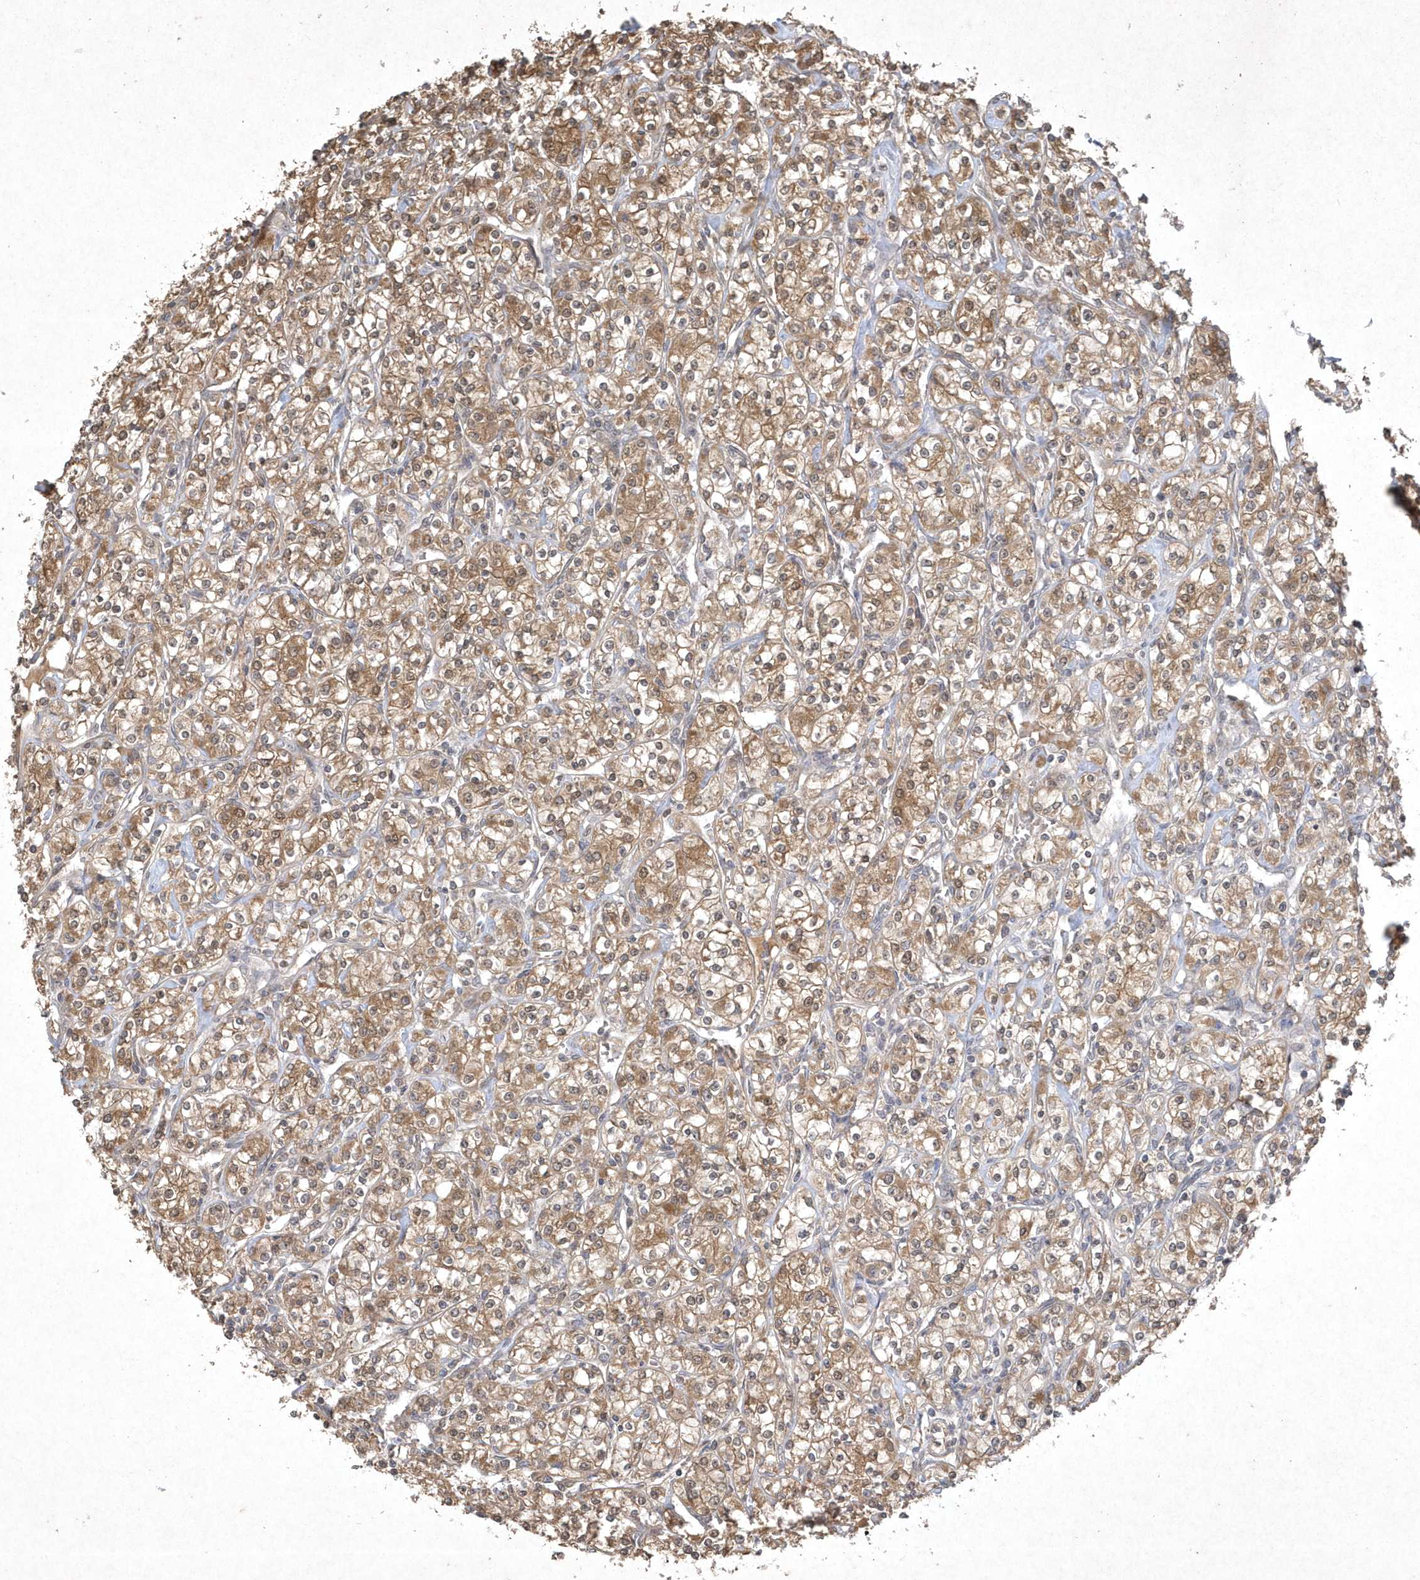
{"staining": {"intensity": "moderate", "quantity": ">75%", "location": "cytoplasmic/membranous"}, "tissue": "renal cancer", "cell_type": "Tumor cells", "image_type": "cancer", "snomed": [{"axis": "morphology", "description": "Adenocarcinoma, NOS"}, {"axis": "topography", "description": "Kidney"}], "caption": "Immunohistochemical staining of adenocarcinoma (renal) shows medium levels of moderate cytoplasmic/membranous staining in approximately >75% of tumor cells. Immunohistochemistry stains the protein of interest in brown and the nuclei are stained blue.", "gene": "AKR7A2", "patient": {"sex": "male", "age": 77}}